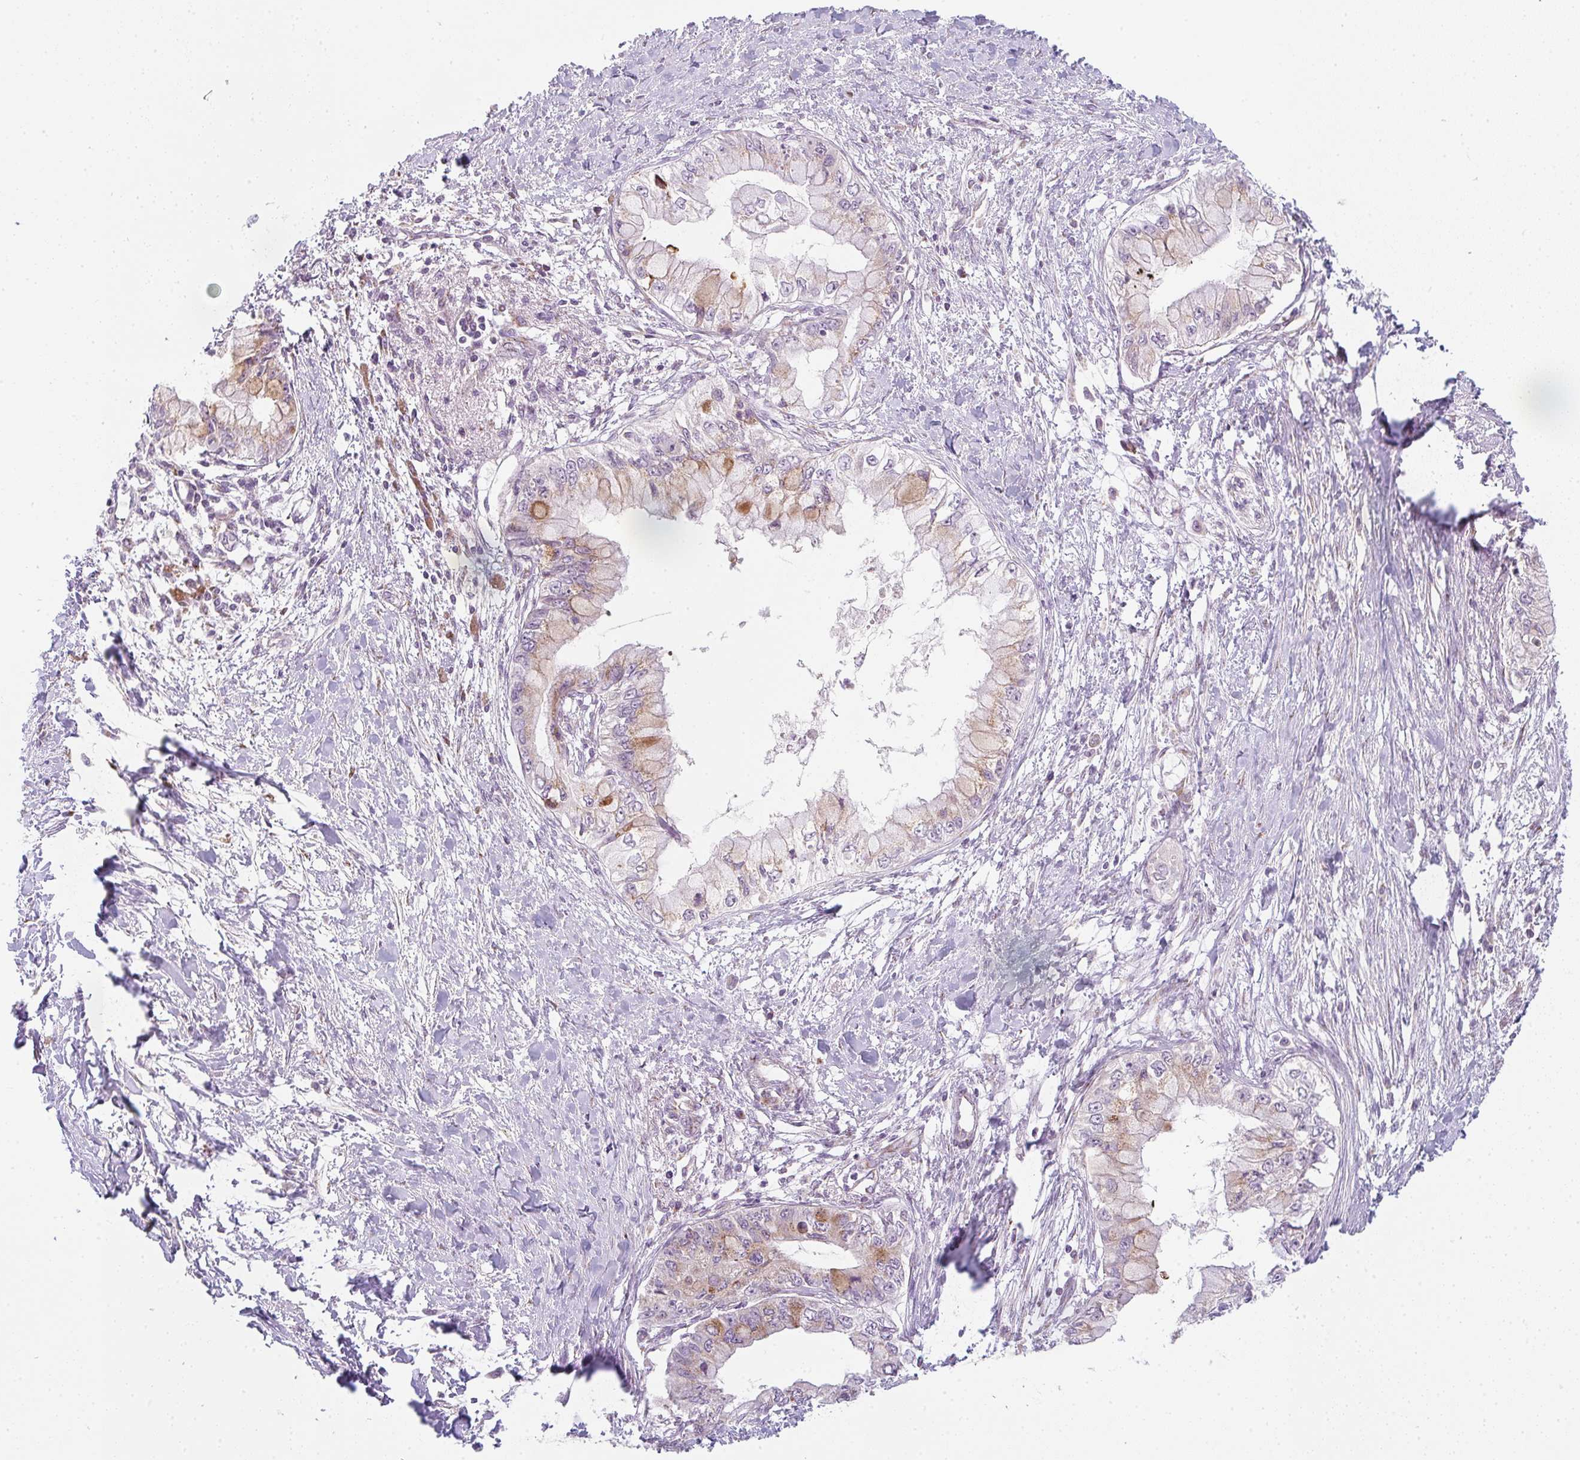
{"staining": {"intensity": "moderate", "quantity": "<25%", "location": "cytoplasmic/membranous"}, "tissue": "pancreatic cancer", "cell_type": "Tumor cells", "image_type": "cancer", "snomed": [{"axis": "morphology", "description": "Adenocarcinoma, NOS"}, {"axis": "topography", "description": "Pancreas"}], "caption": "The micrograph displays immunohistochemical staining of adenocarcinoma (pancreatic). There is moderate cytoplasmic/membranous expression is present in about <25% of tumor cells. (DAB (3,3'-diaminobenzidine) IHC, brown staining for protein, blue staining for nuclei).", "gene": "GVQW3", "patient": {"sex": "male", "age": 48}}